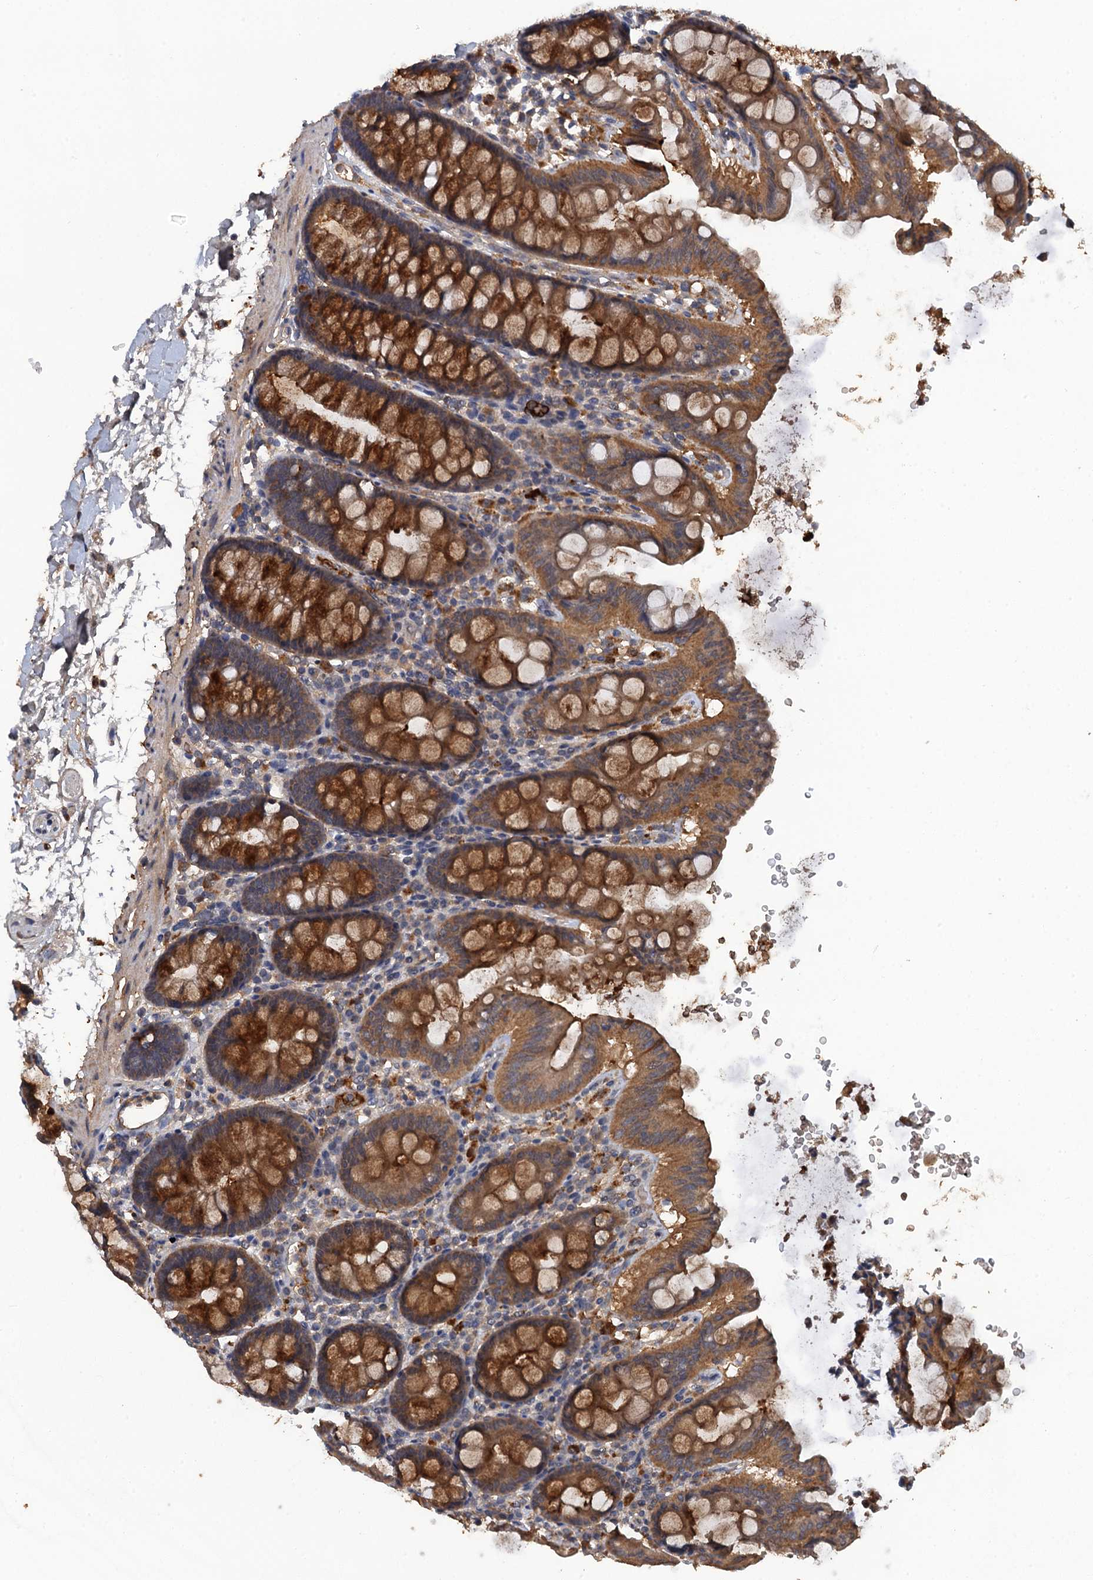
{"staining": {"intensity": "moderate", "quantity": "<25%", "location": "cytoplasmic/membranous"}, "tissue": "colon", "cell_type": "Endothelial cells", "image_type": "normal", "snomed": [{"axis": "morphology", "description": "Normal tissue, NOS"}, {"axis": "topography", "description": "Colon"}], "caption": "Protein expression analysis of benign human colon reveals moderate cytoplasmic/membranous positivity in about <25% of endothelial cells. (DAB (3,3'-diaminobenzidine) IHC with brightfield microscopy, high magnification).", "gene": "HAPLN3", "patient": {"sex": "male", "age": 75}}